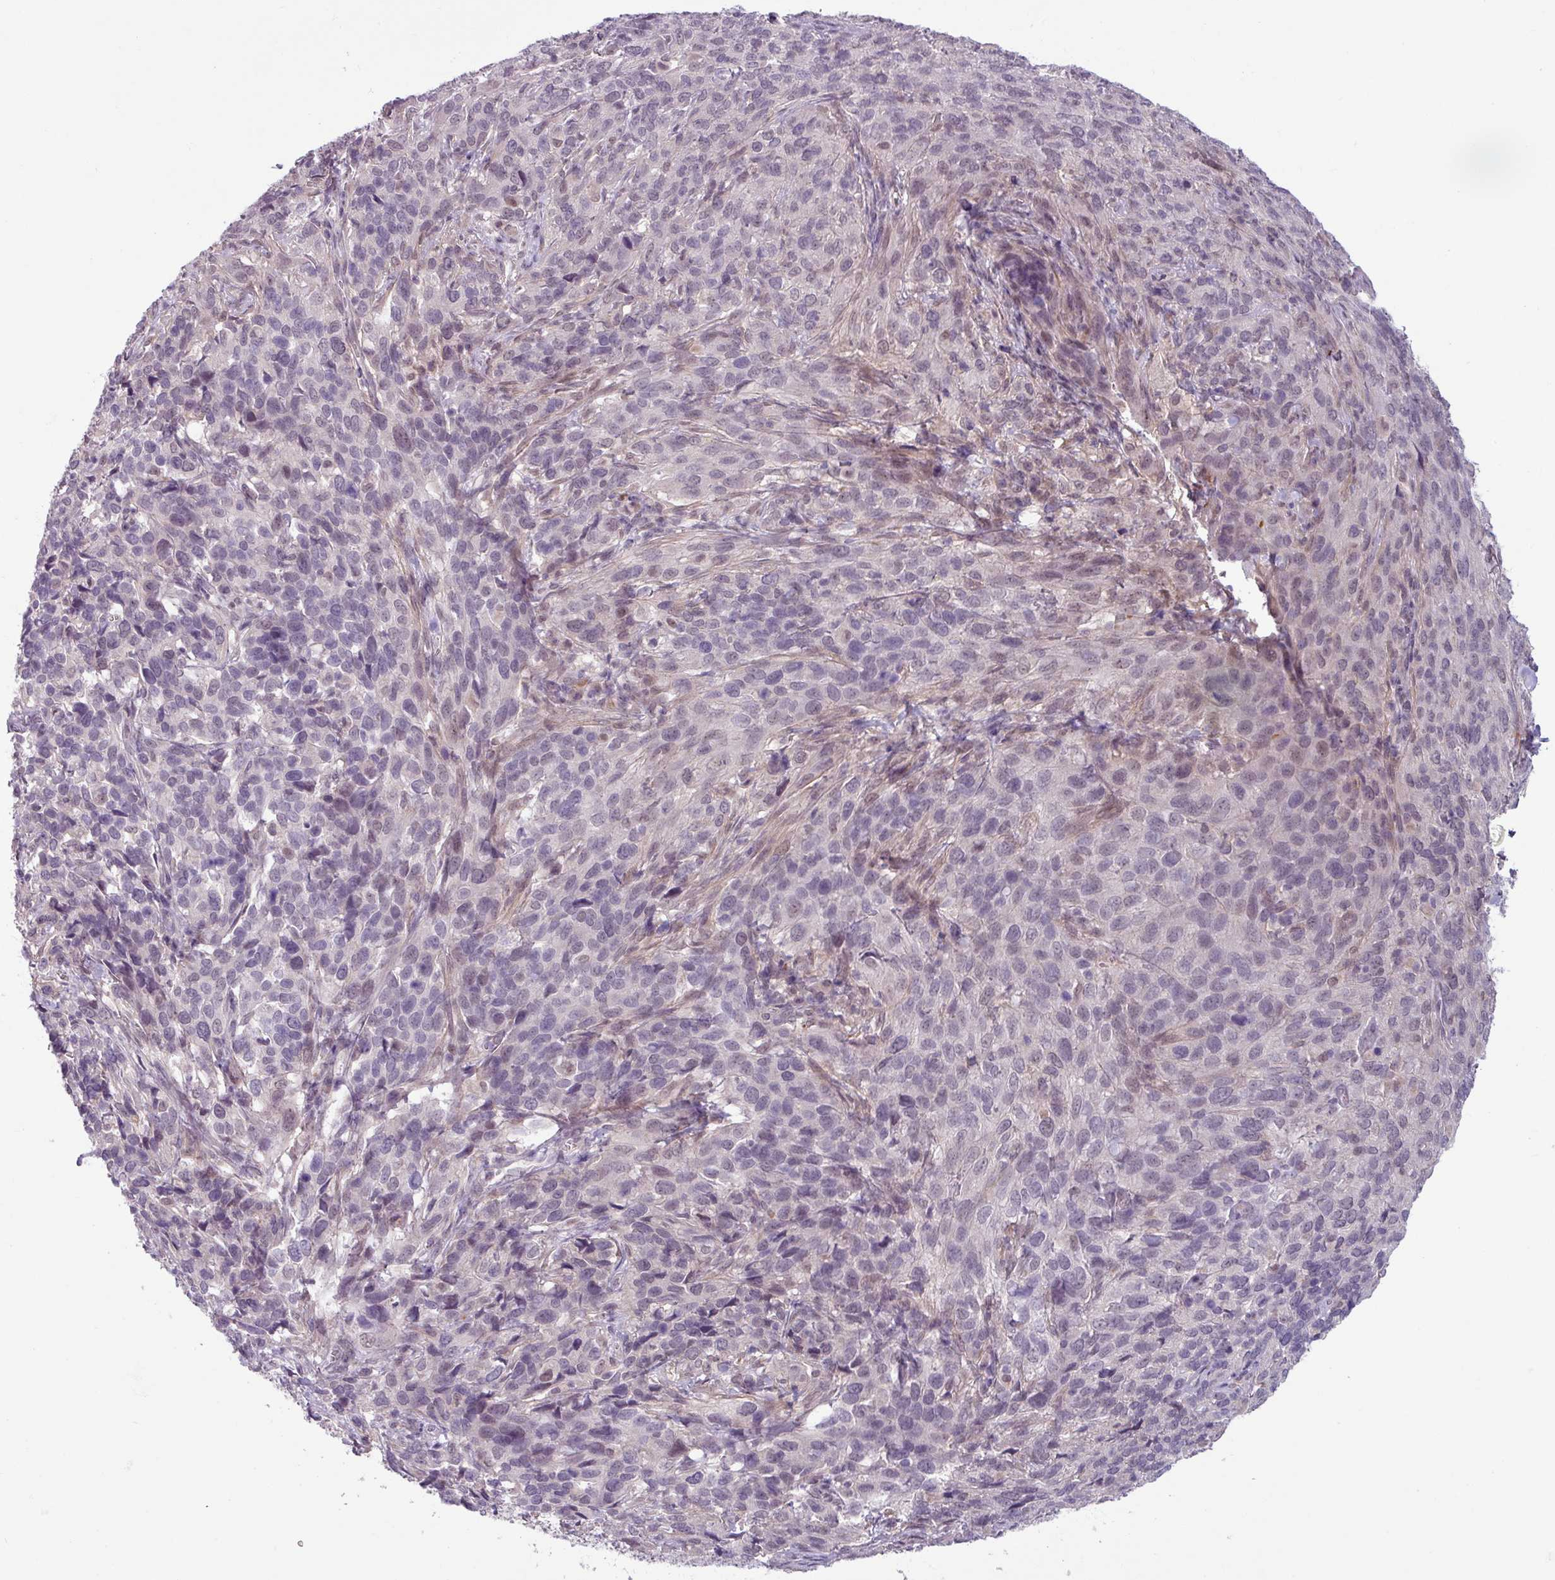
{"staining": {"intensity": "weak", "quantity": "<25%", "location": "nuclear"}, "tissue": "cervical cancer", "cell_type": "Tumor cells", "image_type": "cancer", "snomed": [{"axis": "morphology", "description": "Squamous cell carcinoma, NOS"}, {"axis": "topography", "description": "Cervix"}], "caption": "Photomicrograph shows no significant protein staining in tumor cells of cervical squamous cell carcinoma.", "gene": "UVSSA", "patient": {"sex": "female", "age": 51}}